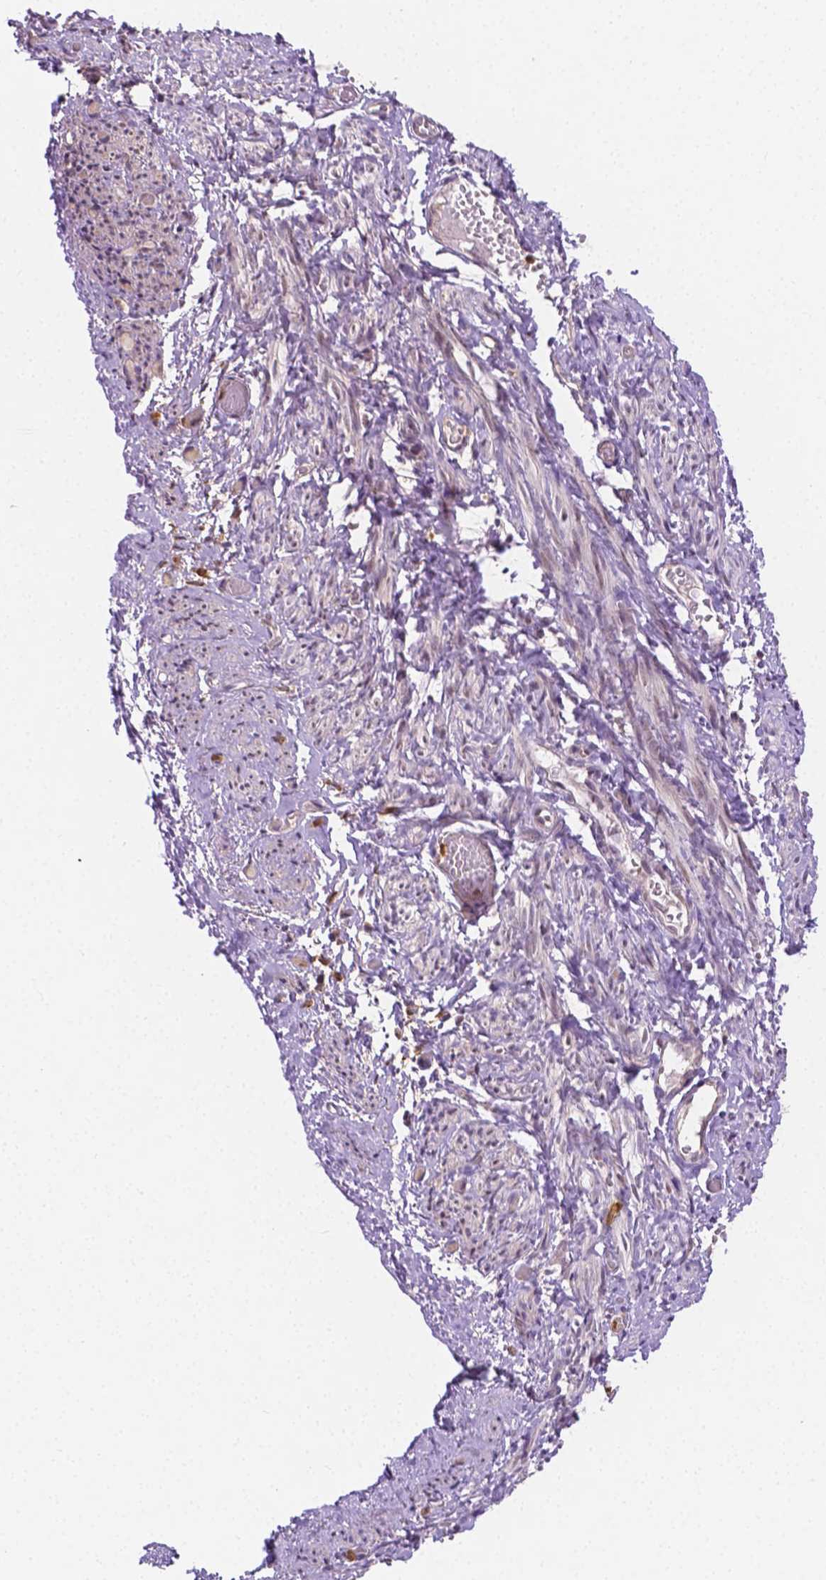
{"staining": {"intensity": "negative", "quantity": "none", "location": "none"}, "tissue": "smooth muscle", "cell_type": "Smooth muscle cells", "image_type": "normal", "snomed": [{"axis": "morphology", "description": "Normal tissue, NOS"}, {"axis": "topography", "description": "Smooth muscle"}], "caption": "Smooth muscle cells show no significant staining in unremarkable smooth muscle. Brightfield microscopy of IHC stained with DAB (brown) and hematoxylin (blue), captured at high magnification.", "gene": "ZNRD2", "patient": {"sex": "female", "age": 65}}